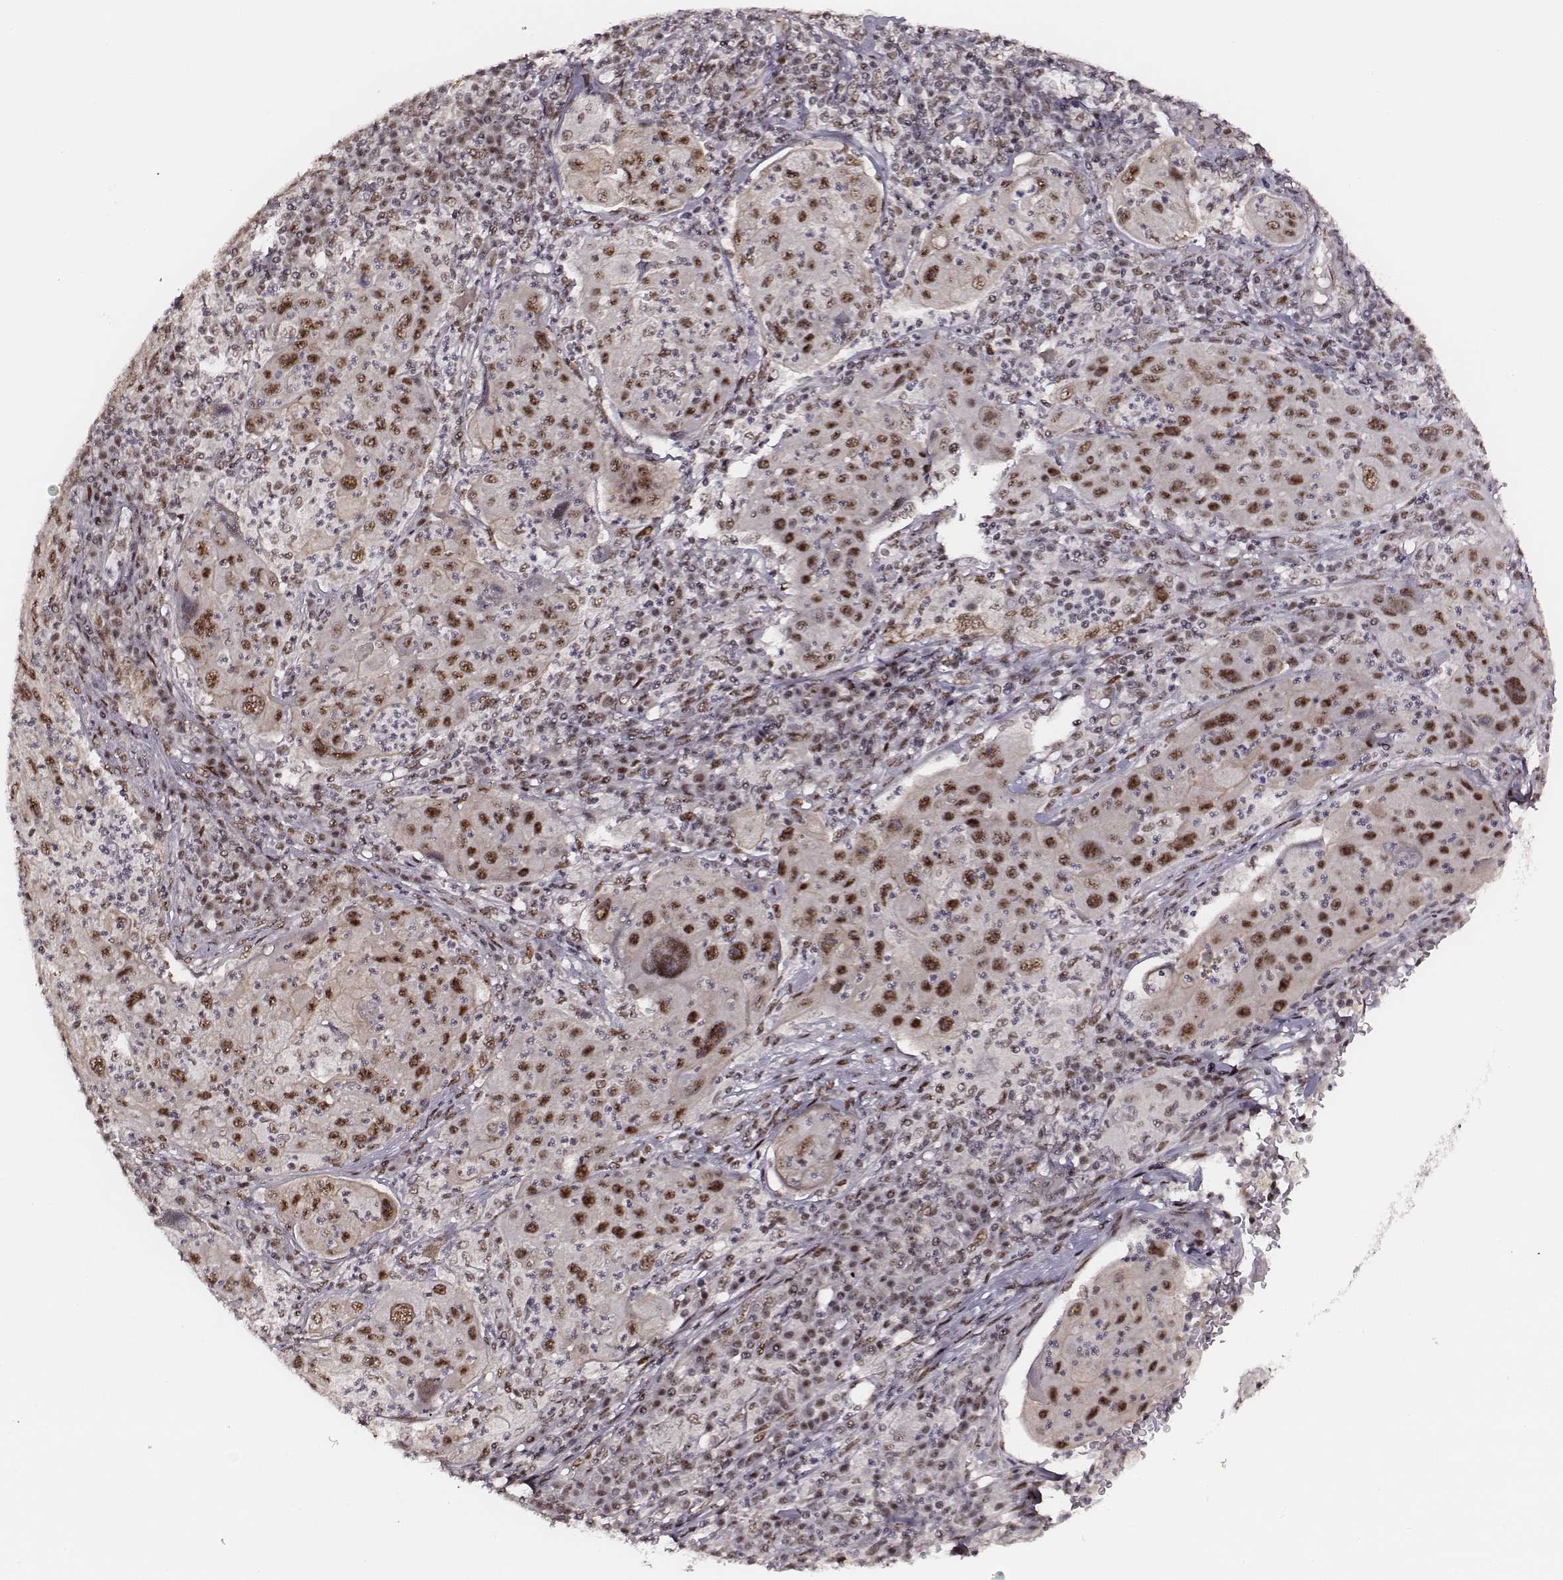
{"staining": {"intensity": "strong", "quantity": ">75%", "location": "nuclear"}, "tissue": "lung cancer", "cell_type": "Tumor cells", "image_type": "cancer", "snomed": [{"axis": "morphology", "description": "Squamous cell carcinoma, NOS"}, {"axis": "topography", "description": "Lung"}], "caption": "Lung squamous cell carcinoma stained with a protein marker displays strong staining in tumor cells.", "gene": "PPARA", "patient": {"sex": "female", "age": 59}}